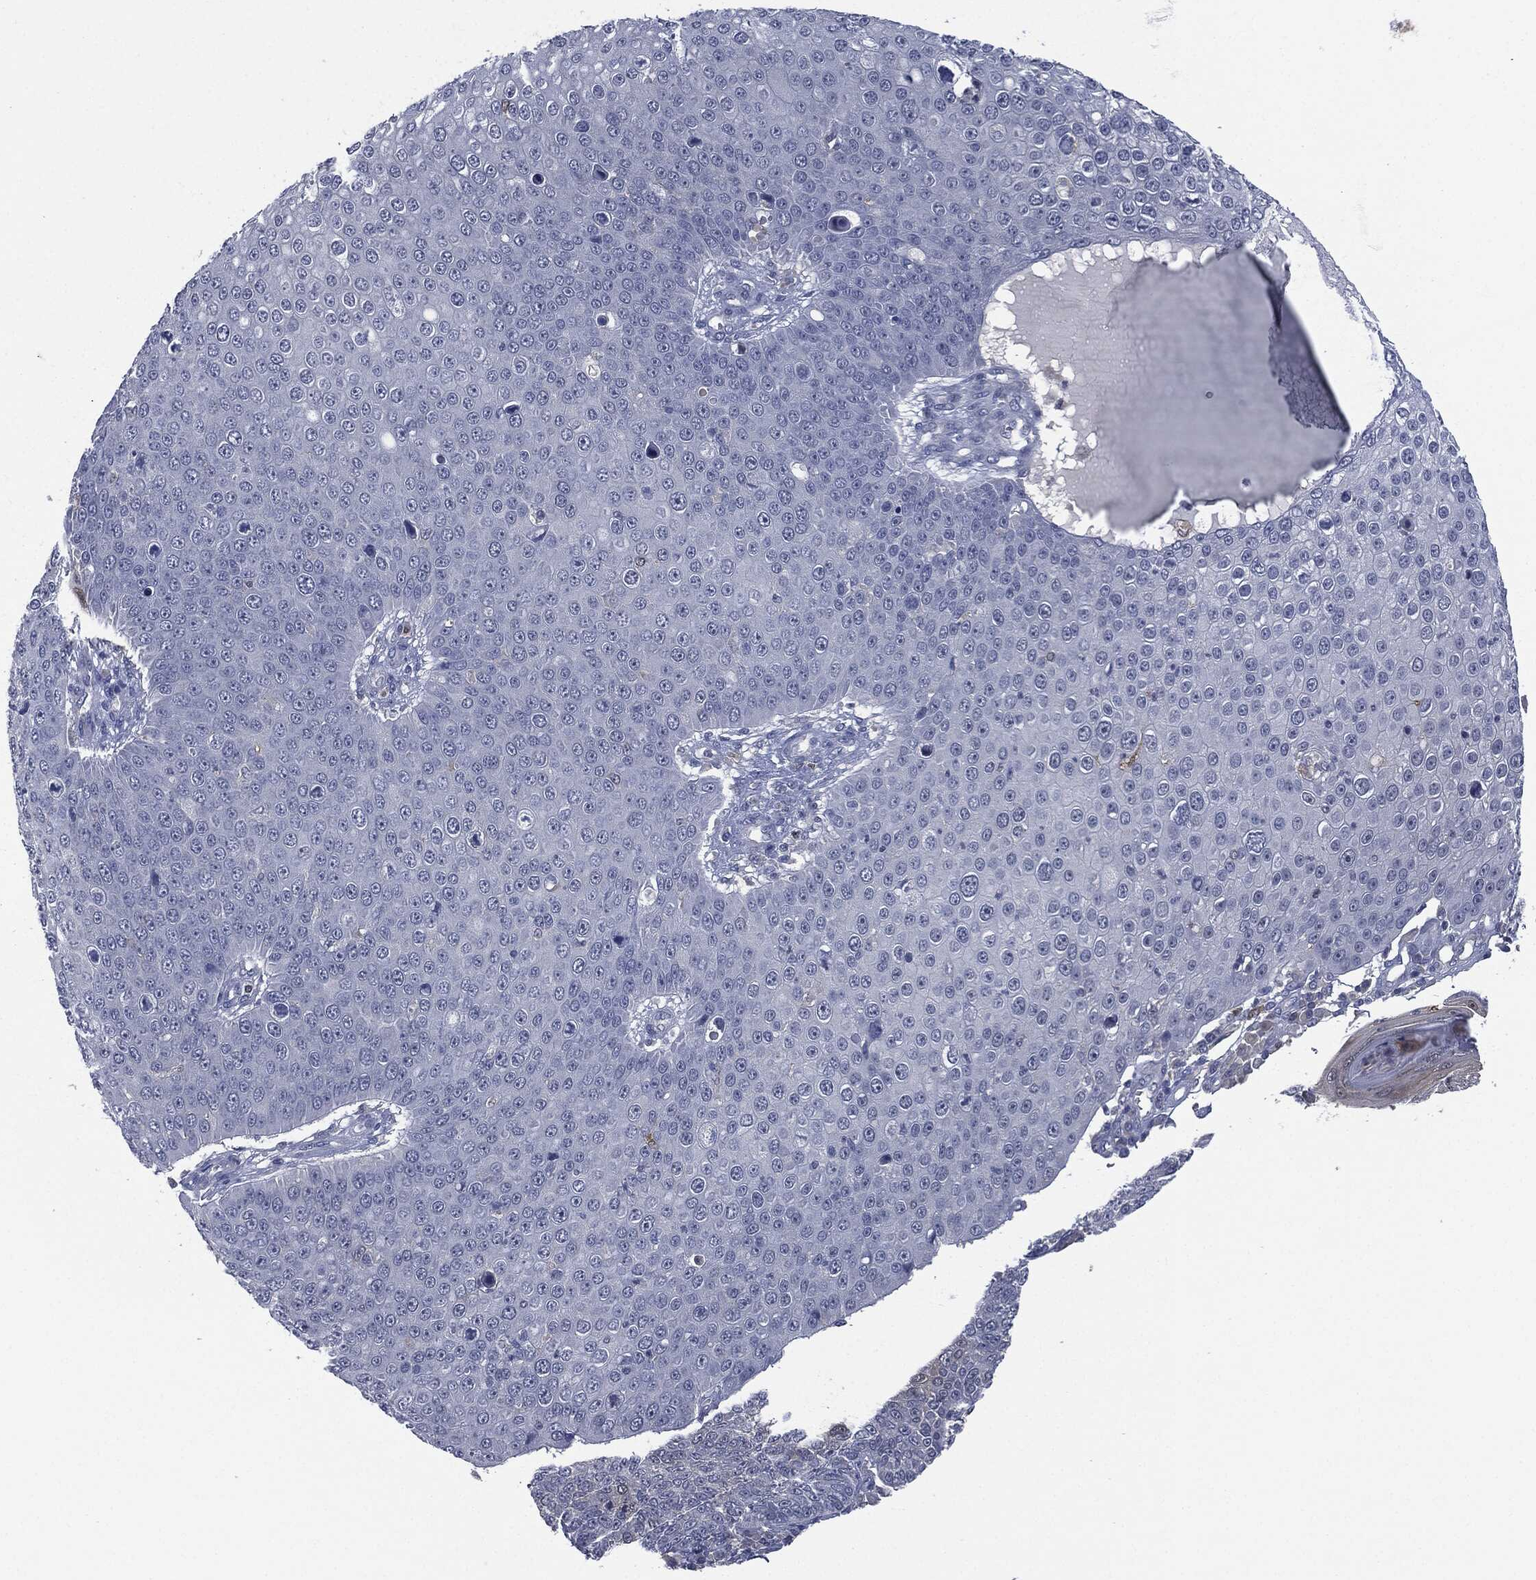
{"staining": {"intensity": "negative", "quantity": "none", "location": "none"}, "tissue": "skin cancer", "cell_type": "Tumor cells", "image_type": "cancer", "snomed": [{"axis": "morphology", "description": "Squamous cell carcinoma, NOS"}, {"axis": "topography", "description": "Skin"}], "caption": "Tumor cells are negative for brown protein staining in skin cancer.", "gene": "IL1RN", "patient": {"sex": "male", "age": 71}}